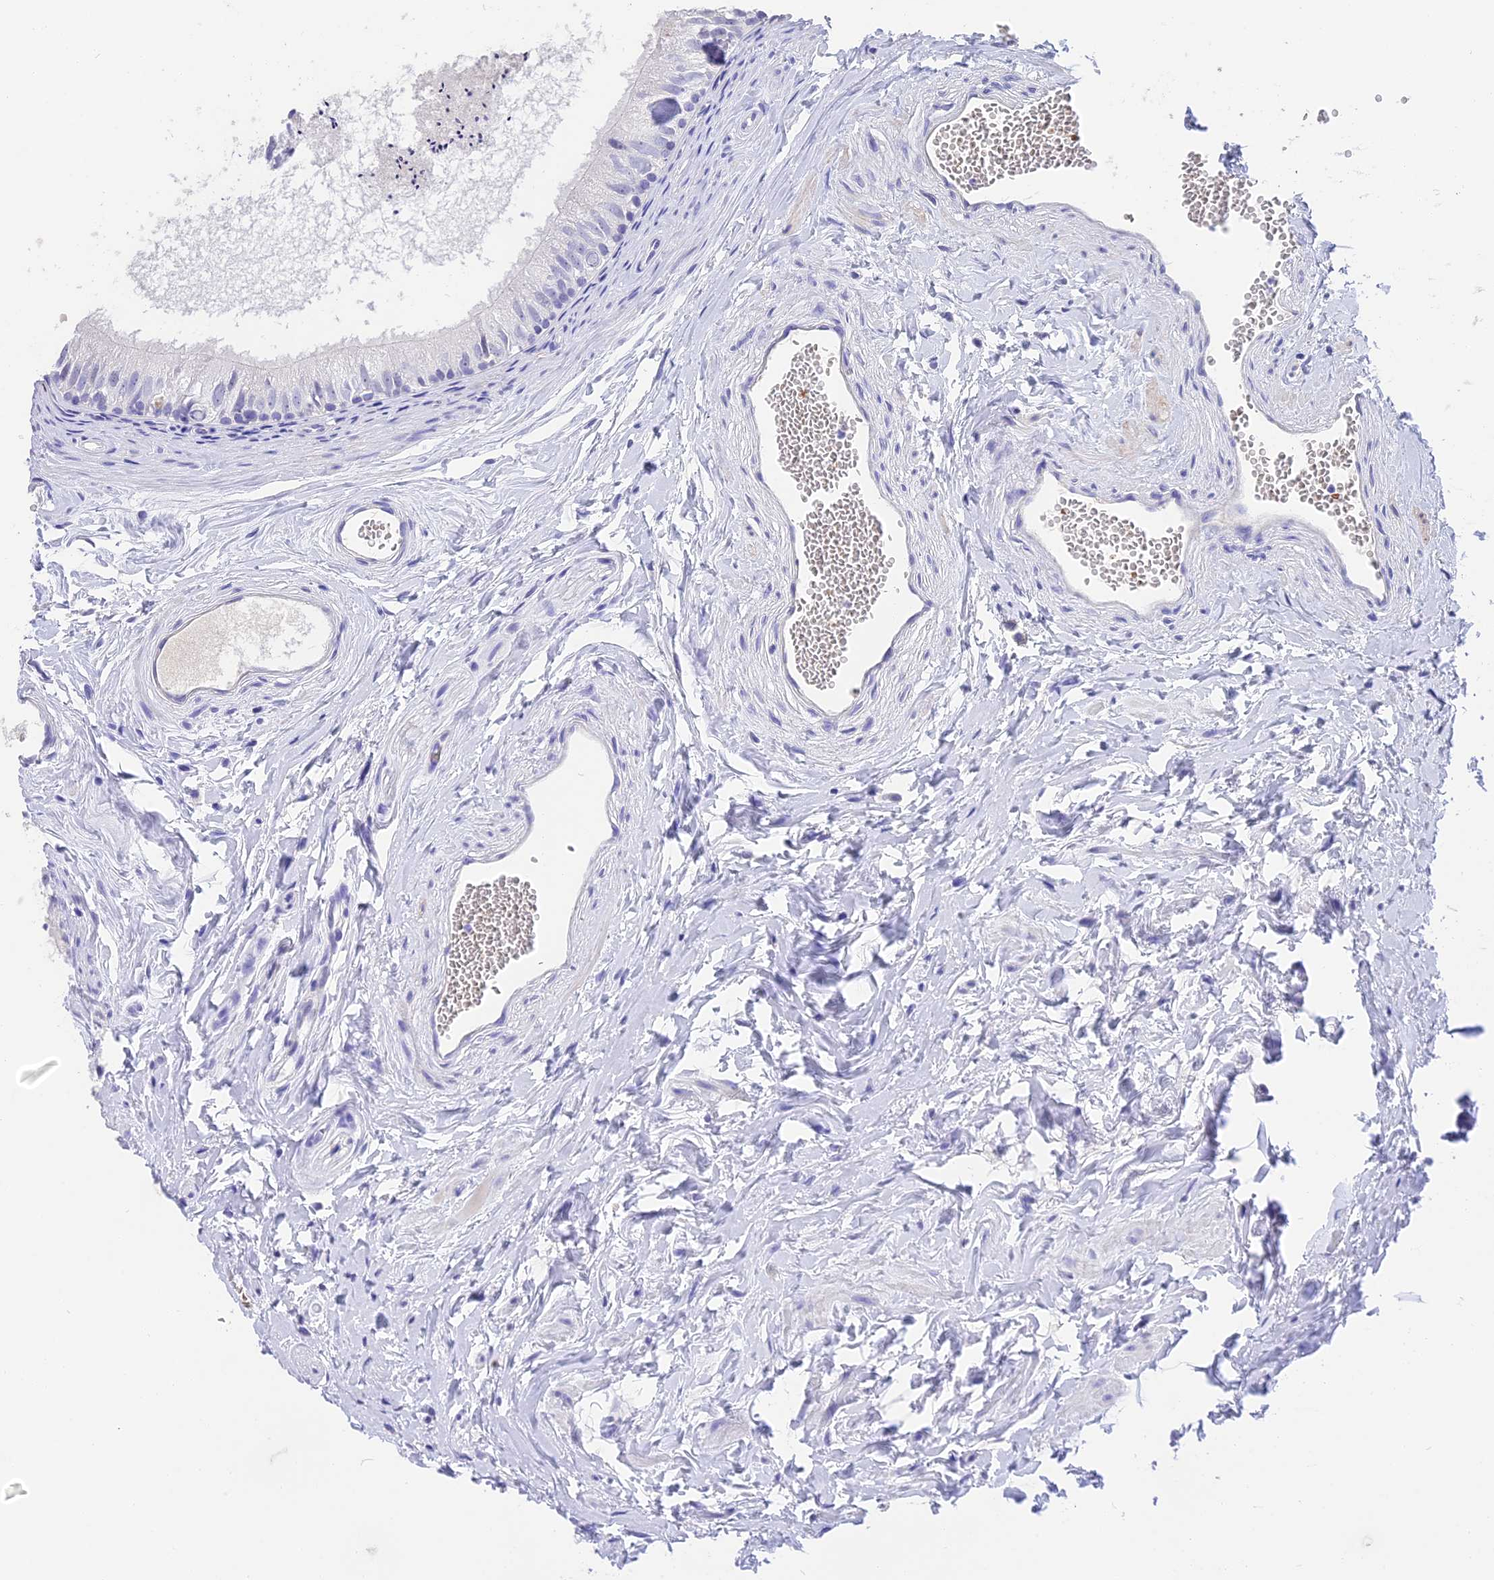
{"staining": {"intensity": "negative", "quantity": "none", "location": "none"}, "tissue": "epididymis", "cell_type": "Glandular cells", "image_type": "normal", "snomed": [{"axis": "morphology", "description": "Normal tissue, NOS"}, {"axis": "topography", "description": "Epididymis"}], "caption": "Immunohistochemistry (IHC) photomicrograph of normal epididymis stained for a protein (brown), which exhibits no expression in glandular cells.", "gene": "TNNC2", "patient": {"sex": "male", "age": 56}}